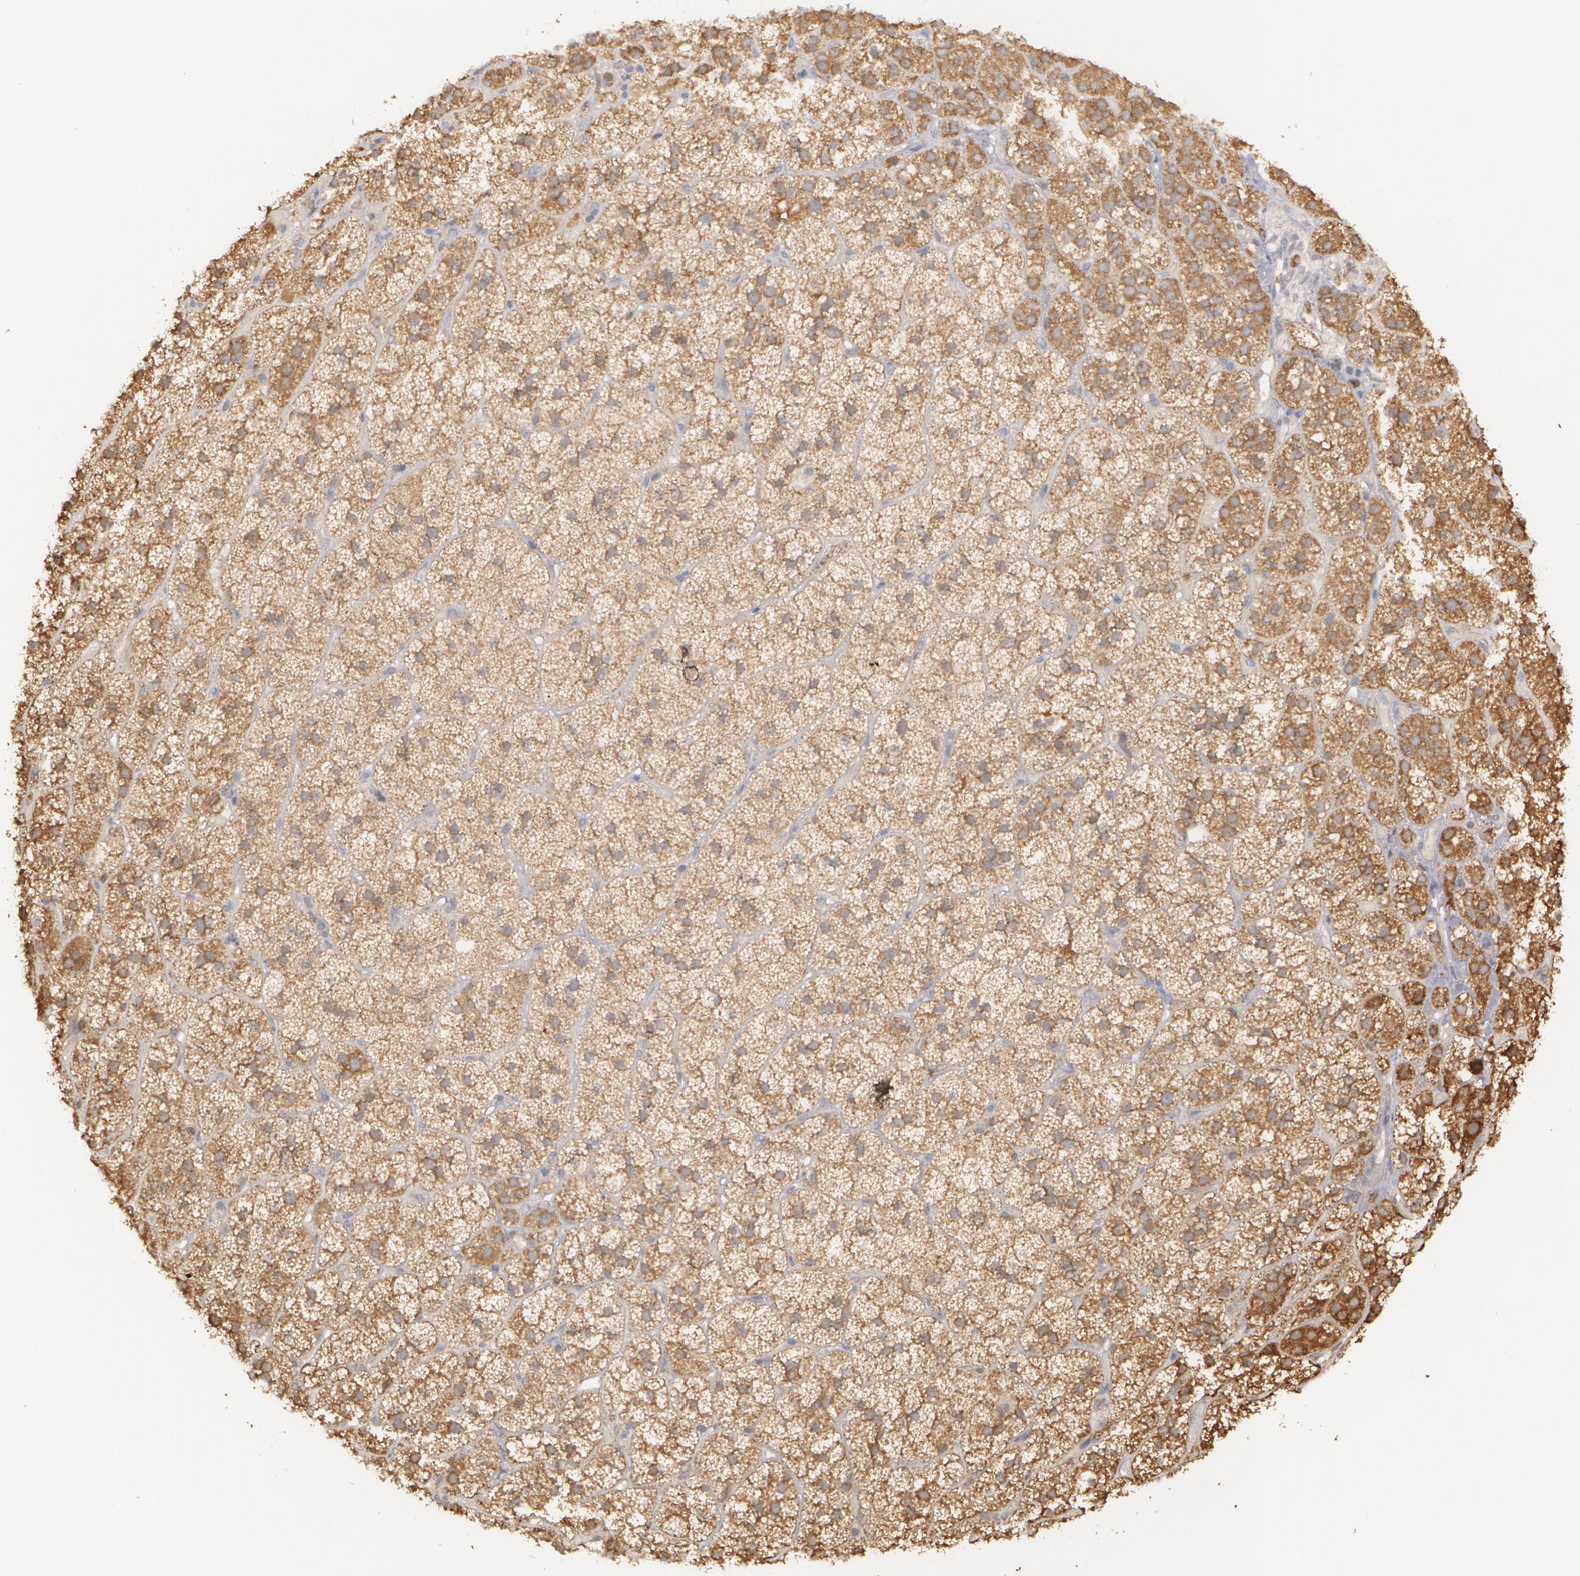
{"staining": {"intensity": "moderate", "quantity": ">75%", "location": "cytoplasmic/membranous"}, "tissue": "adrenal gland", "cell_type": "Glandular cells", "image_type": "normal", "snomed": [{"axis": "morphology", "description": "Normal tissue, NOS"}, {"axis": "topography", "description": "Adrenal gland"}], "caption": "The immunohistochemical stain highlights moderate cytoplasmic/membranous staining in glandular cells of unremarkable adrenal gland. The staining was performed using DAB to visualize the protein expression in brown, while the nuclei were stained in blue with hematoxylin (Magnification: 20x).", "gene": "MTHFD1", "patient": {"sex": "male", "age": 57}}